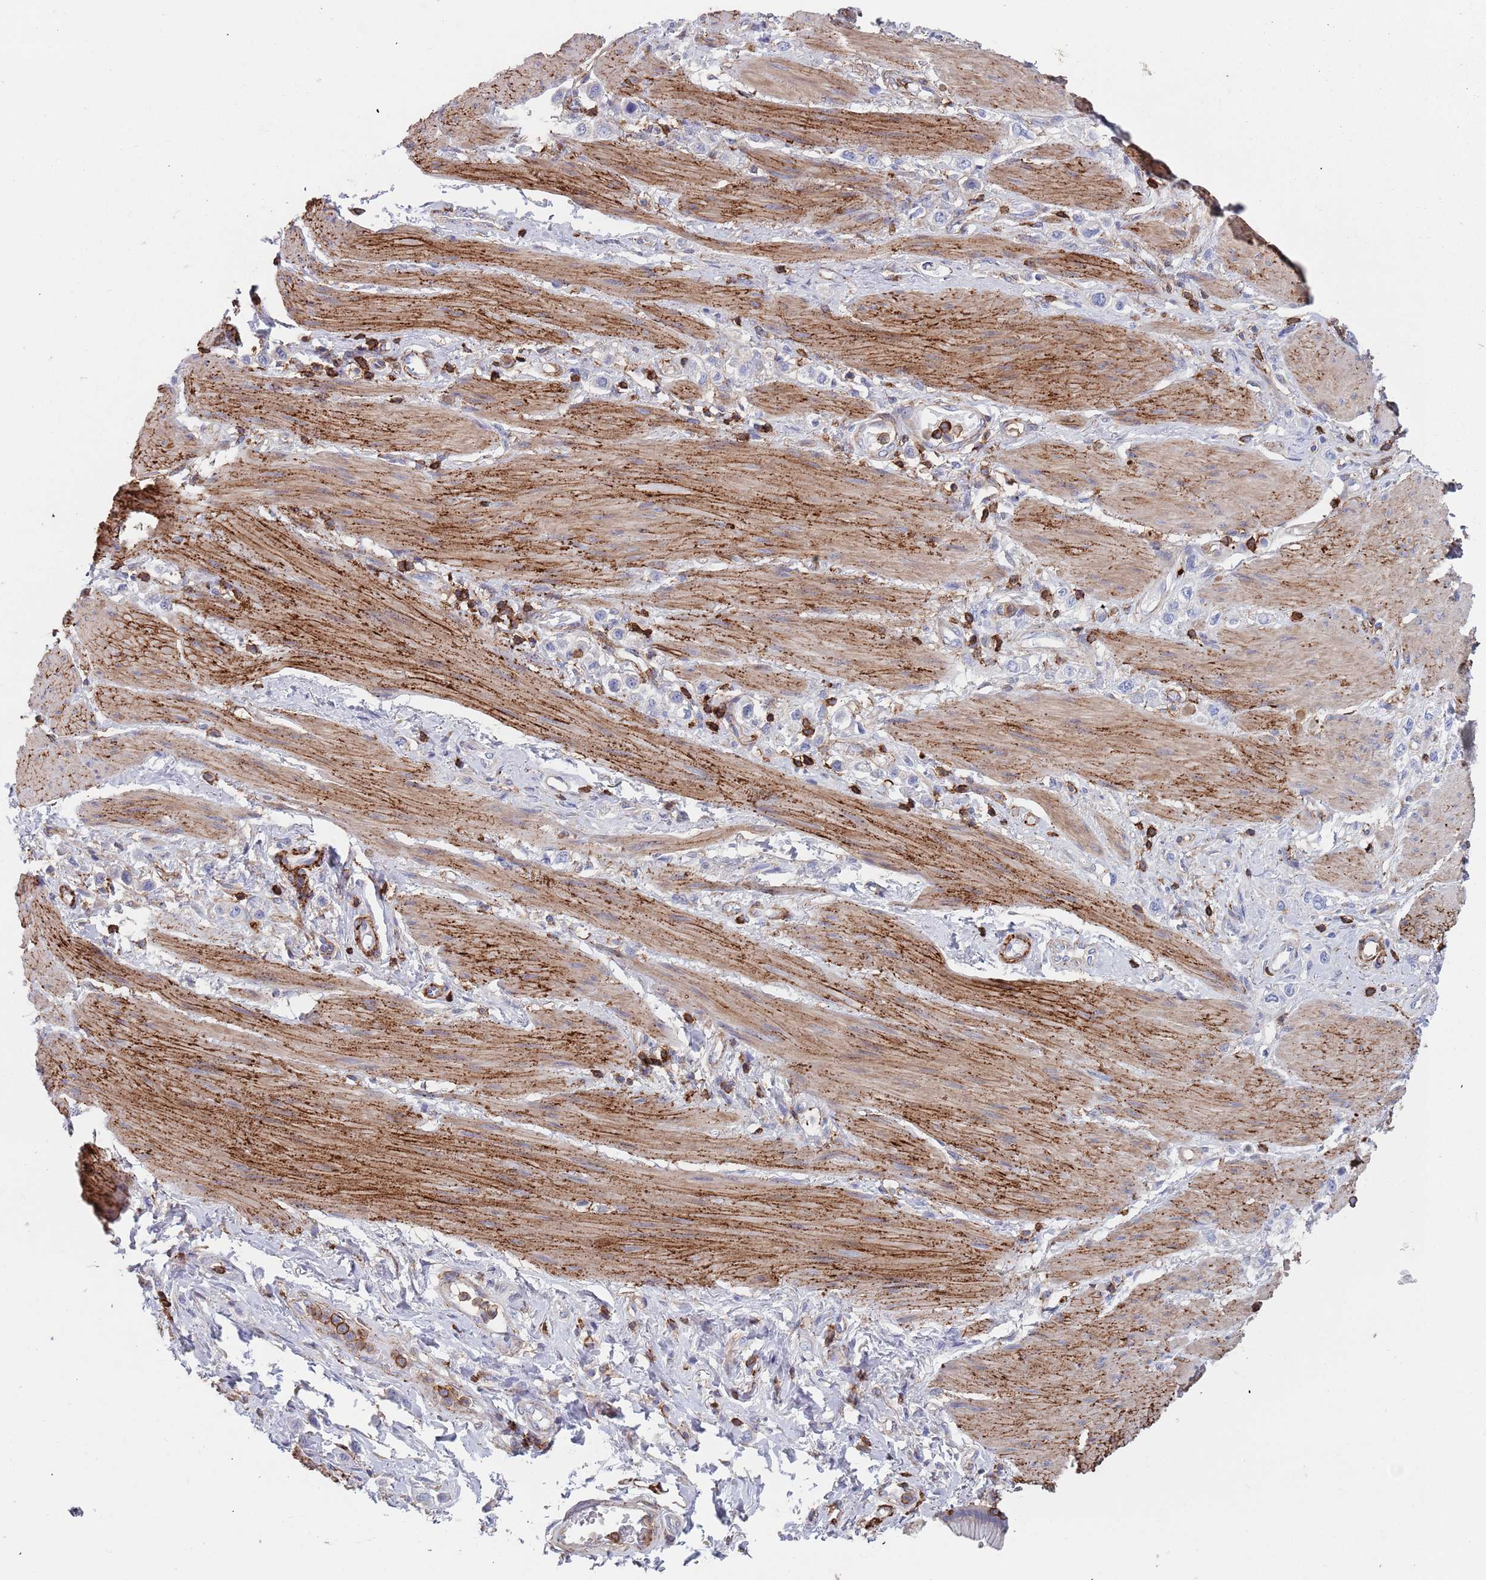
{"staining": {"intensity": "negative", "quantity": "none", "location": "none"}, "tissue": "stomach cancer", "cell_type": "Tumor cells", "image_type": "cancer", "snomed": [{"axis": "morphology", "description": "Adenocarcinoma, NOS"}, {"axis": "topography", "description": "Stomach"}], "caption": "The image reveals no significant staining in tumor cells of stomach cancer.", "gene": "RNF144A", "patient": {"sex": "female", "age": 65}}